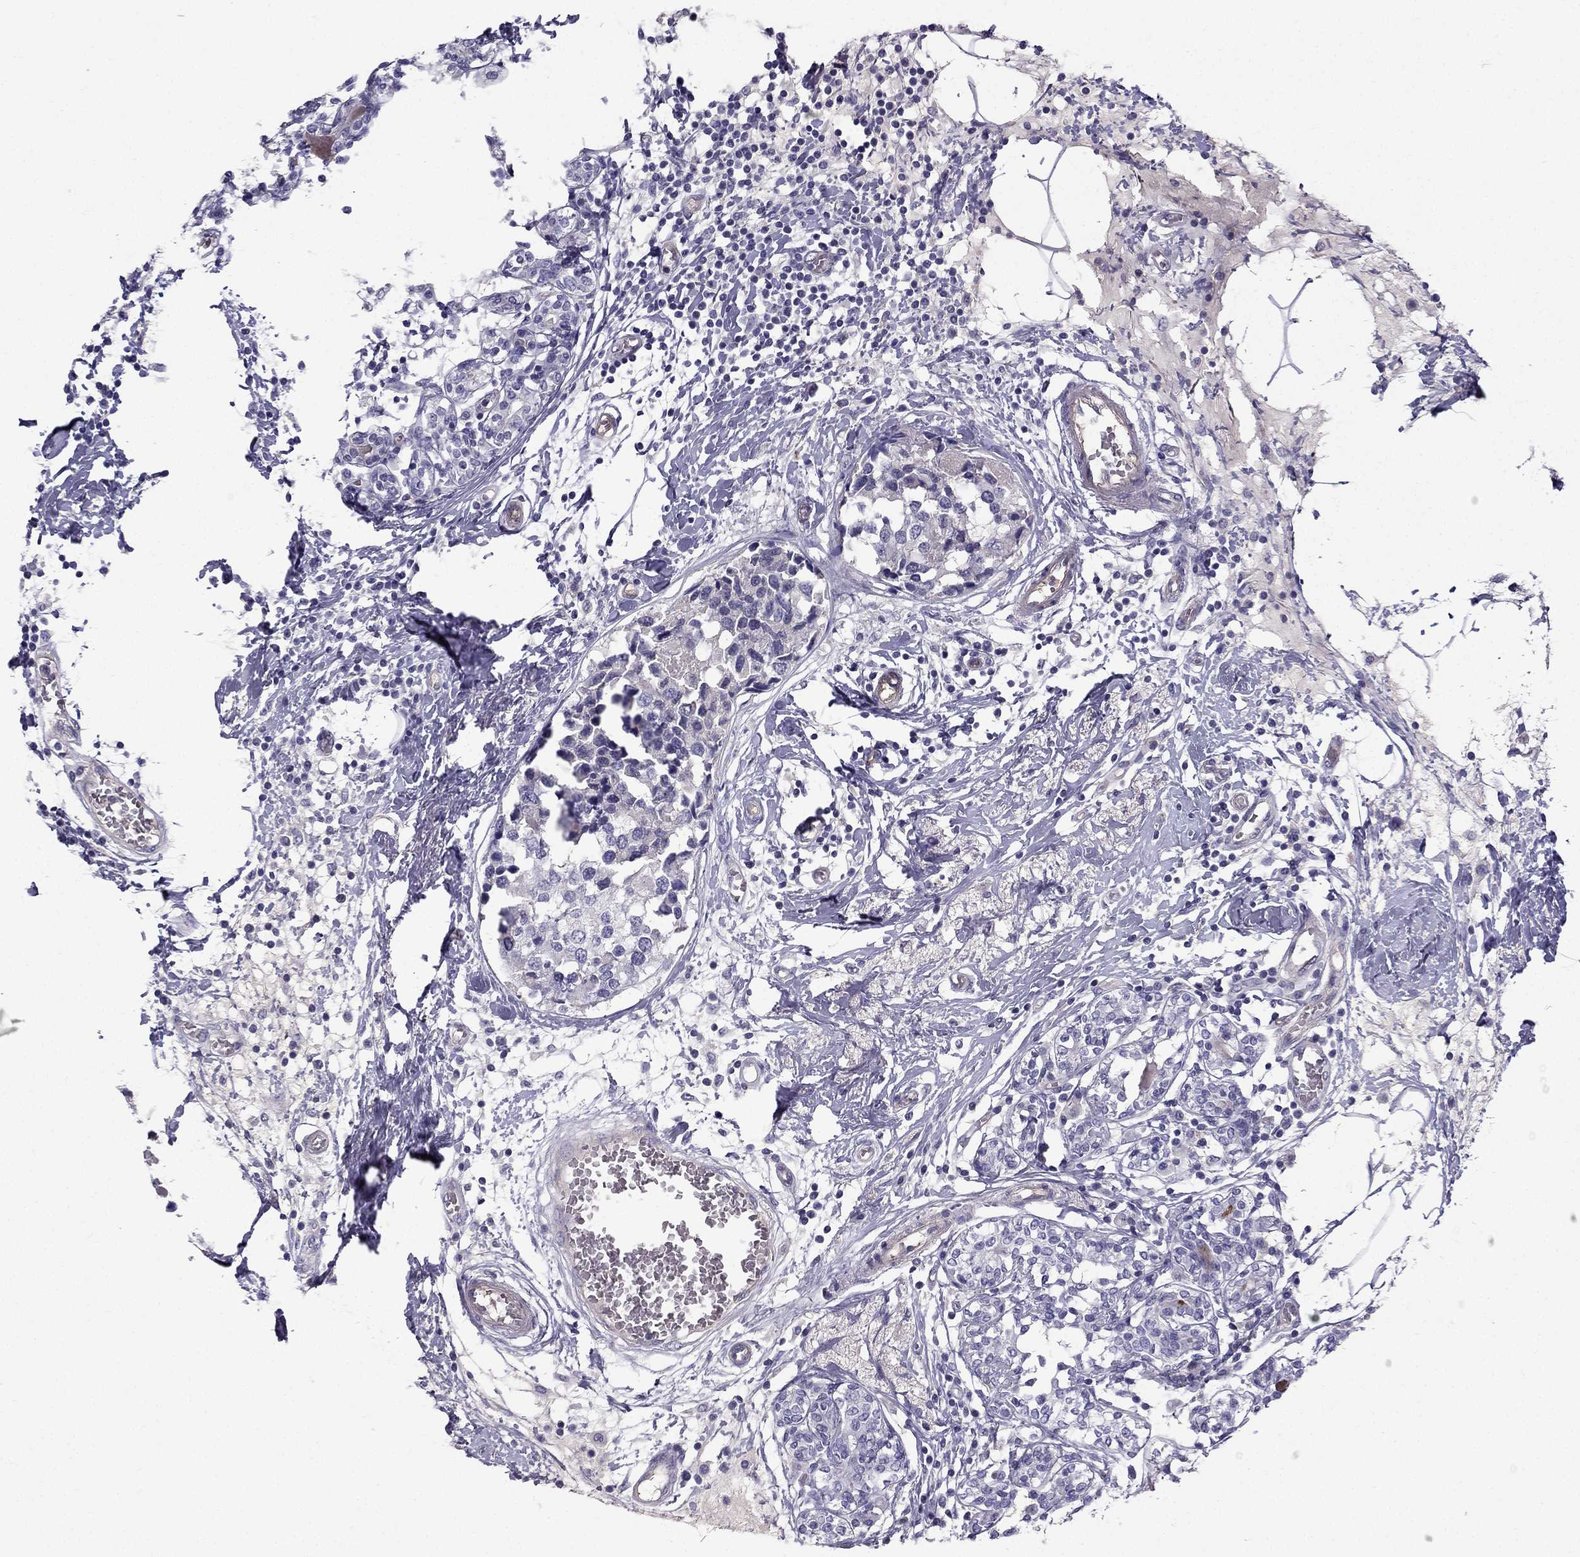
{"staining": {"intensity": "negative", "quantity": "none", "location": "none"}, "tissue": "breast cancer", "cell_type": "Tumor cells", "image_type": "cancer", "snomed": [{"axis": "morphology", "description": "Lobular carcinoma"}, {"axis": "topography", "description": "Breast"}], "caption": "A high-resolution micrograph shows immunohistochemistry (IHC) staining of breast lobular carcinoma, which demonstrates no significant expression in tumor cells. (Stains: DAB (3,3'-diaminobenzidine) immunohistochemistry (IHC) with hematoxylin counter stain, Microscopy: brightfield microscopy at high magnification).", "gene": "STOML3", "patient": {"sex": "female", "age": 59}}